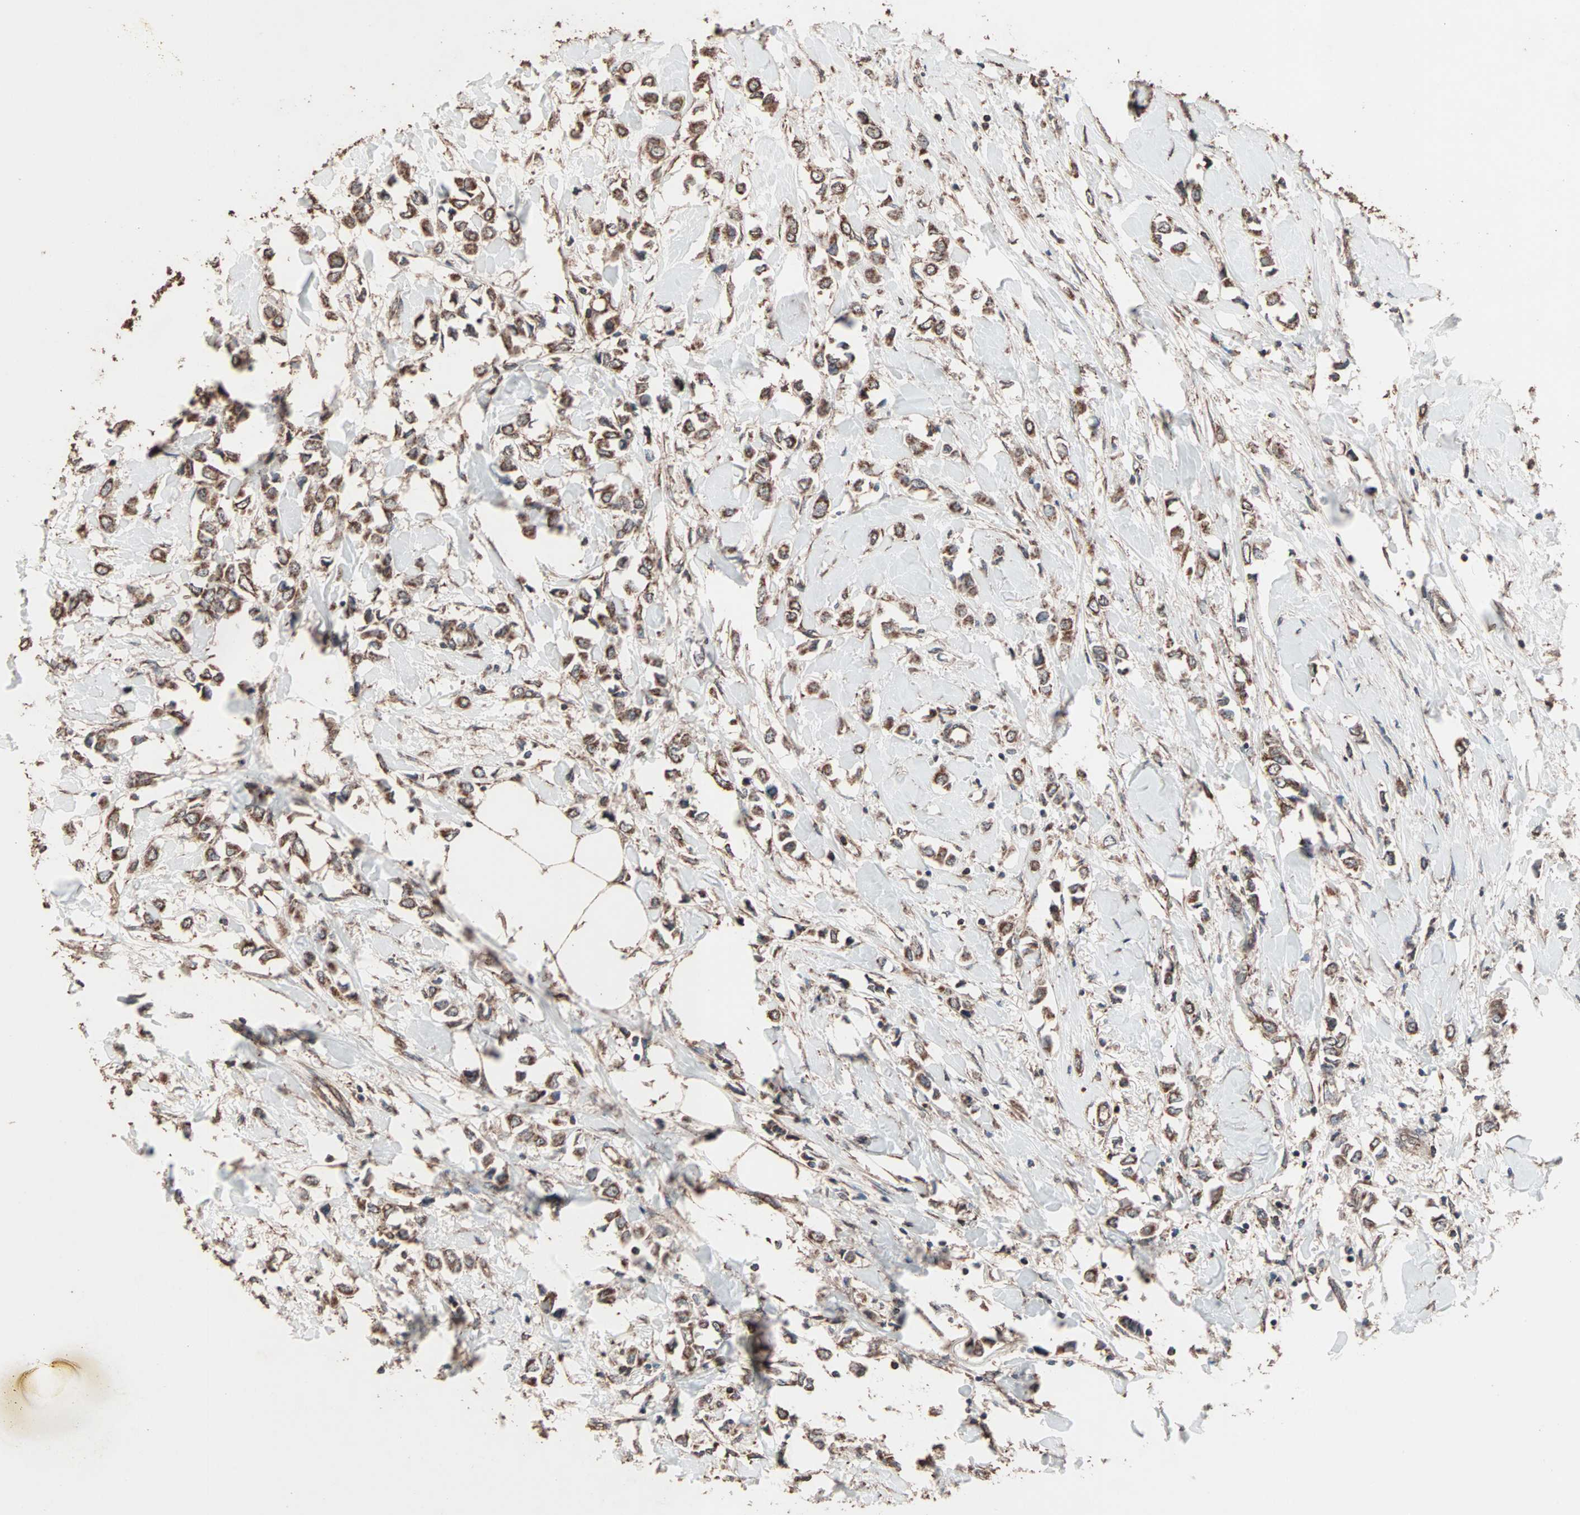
{"staining": {"intensity": "strong", "quantity": ">75%", "location": "cytoplasmic/membranous"}, "tissue": "breast cancer", "cell_type": "Tumor cells", "image_type": "cancer", "snomed": [{"axis": "morphology", "description": "Lobular carcinoma"}, {"axis": "topography", "description": "Breast"}], "caption": "Human lobular carcinoma (breast) stained with a brown dye demonstrates strong cytoplasmic/membranous positive staining in about >75% of tumor cells.", "gene": "MRPL2", "patient": {"sex": "female", "age": 51}}